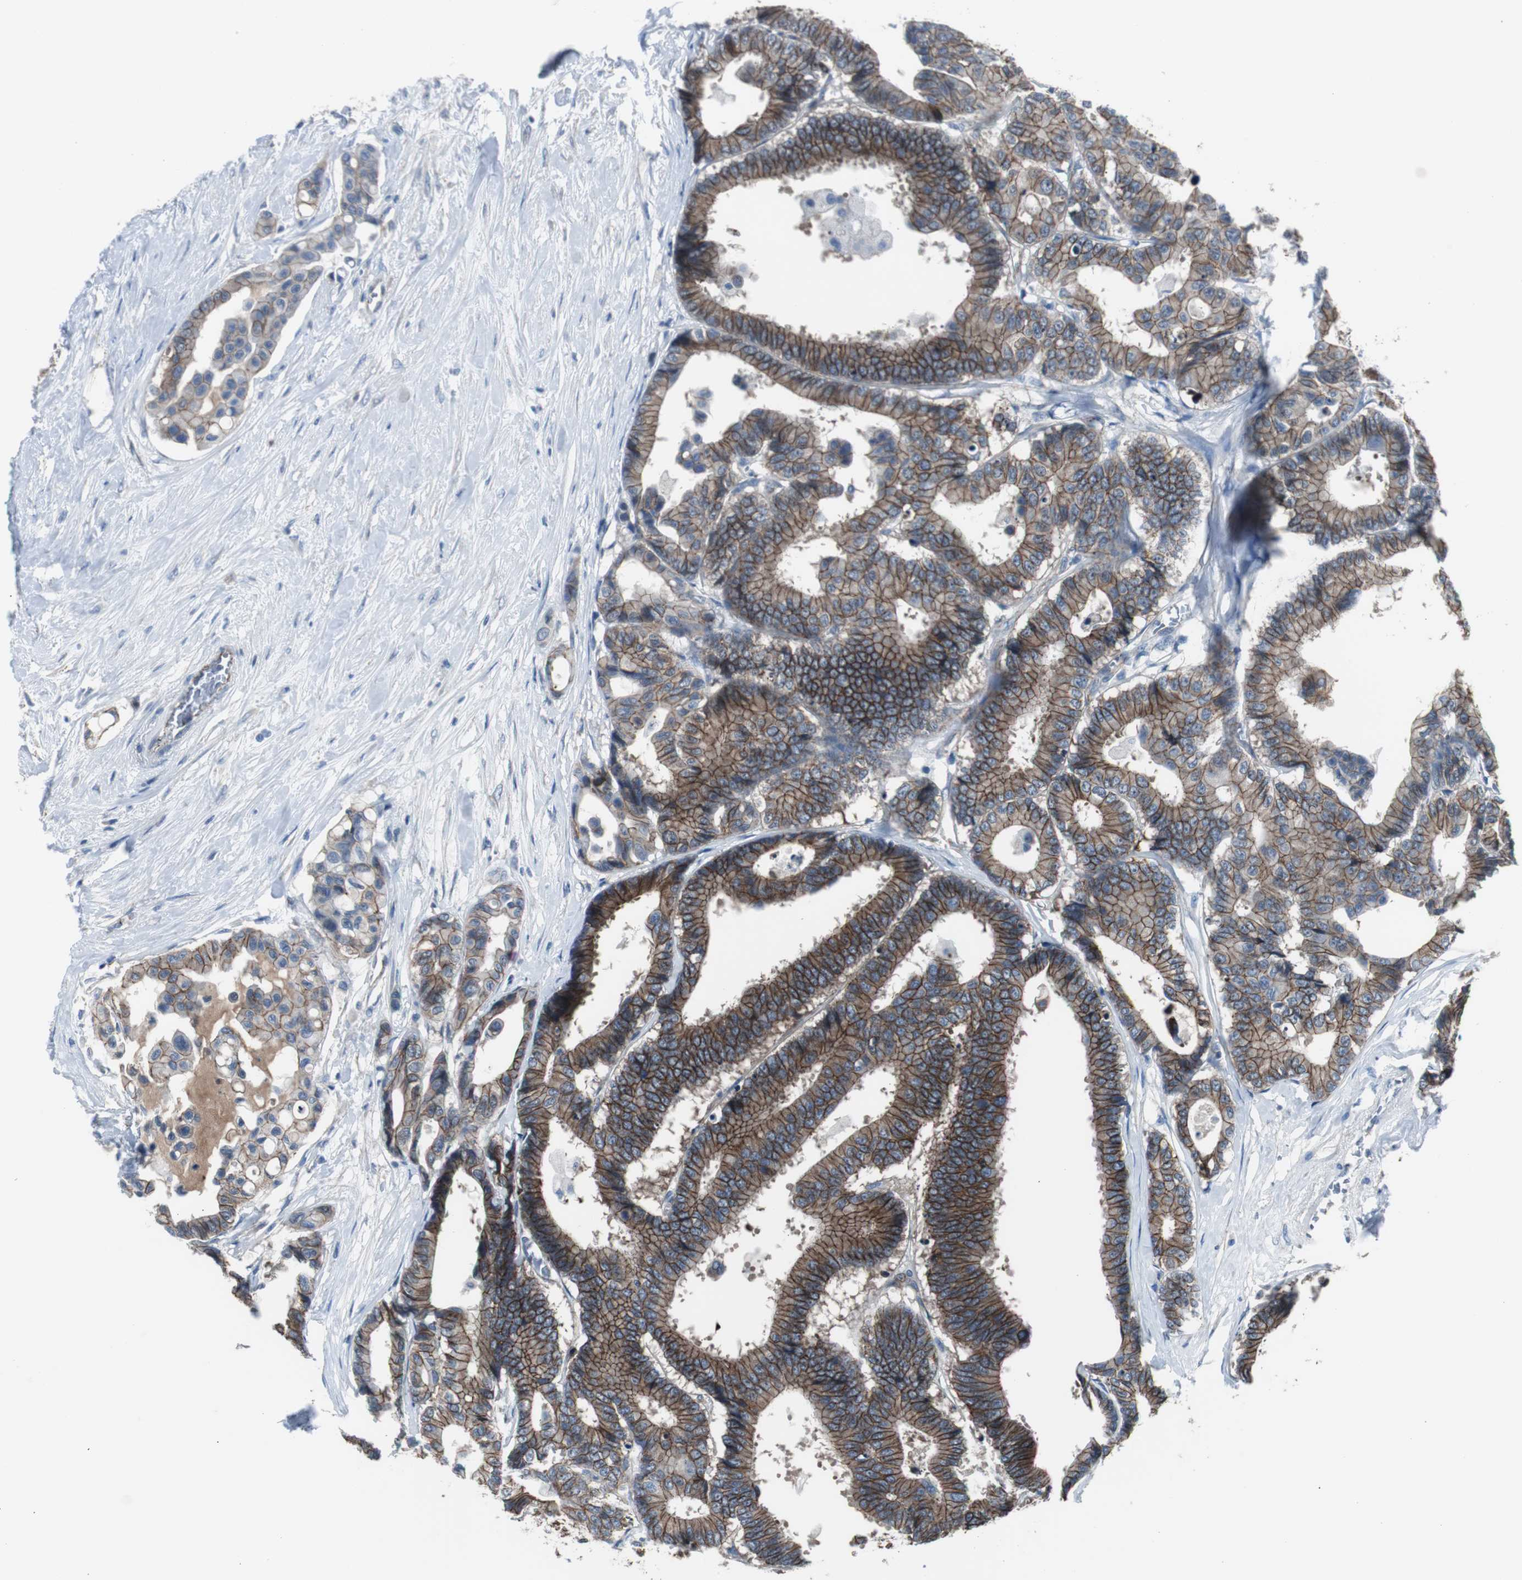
{"staining": {"intensity": "strong", "quantity": ">75%", "location": "cytoplasmic/membranous"}, "tissue": "colorectal cancer", "cell_type": "Tumor cells", "image_type": "cancer", "snomed": [{"axis": "morphology", "description": "Normal tissue, NOS"}, {"axis": "morphology", "description": "Adenocarcinoma, NOS"}, {"axis": "topography", "description": "Colon"}], "caption": "Immunohistochemistry (IHC) of human adenocarcinoma (colorectal) exhibits high levels of strong cytoplasmic/membranous staining in approximately >75% of tumor cells. The staining was performed using DAB (3,3'-diaminobenzidine) to visualize the protein expression in brown, while the nuclei were stained in blue with hematoxylin (Magnification: 20x).", "gene": "STXBP4", "patient": {"sex": "male", "age": 82}}